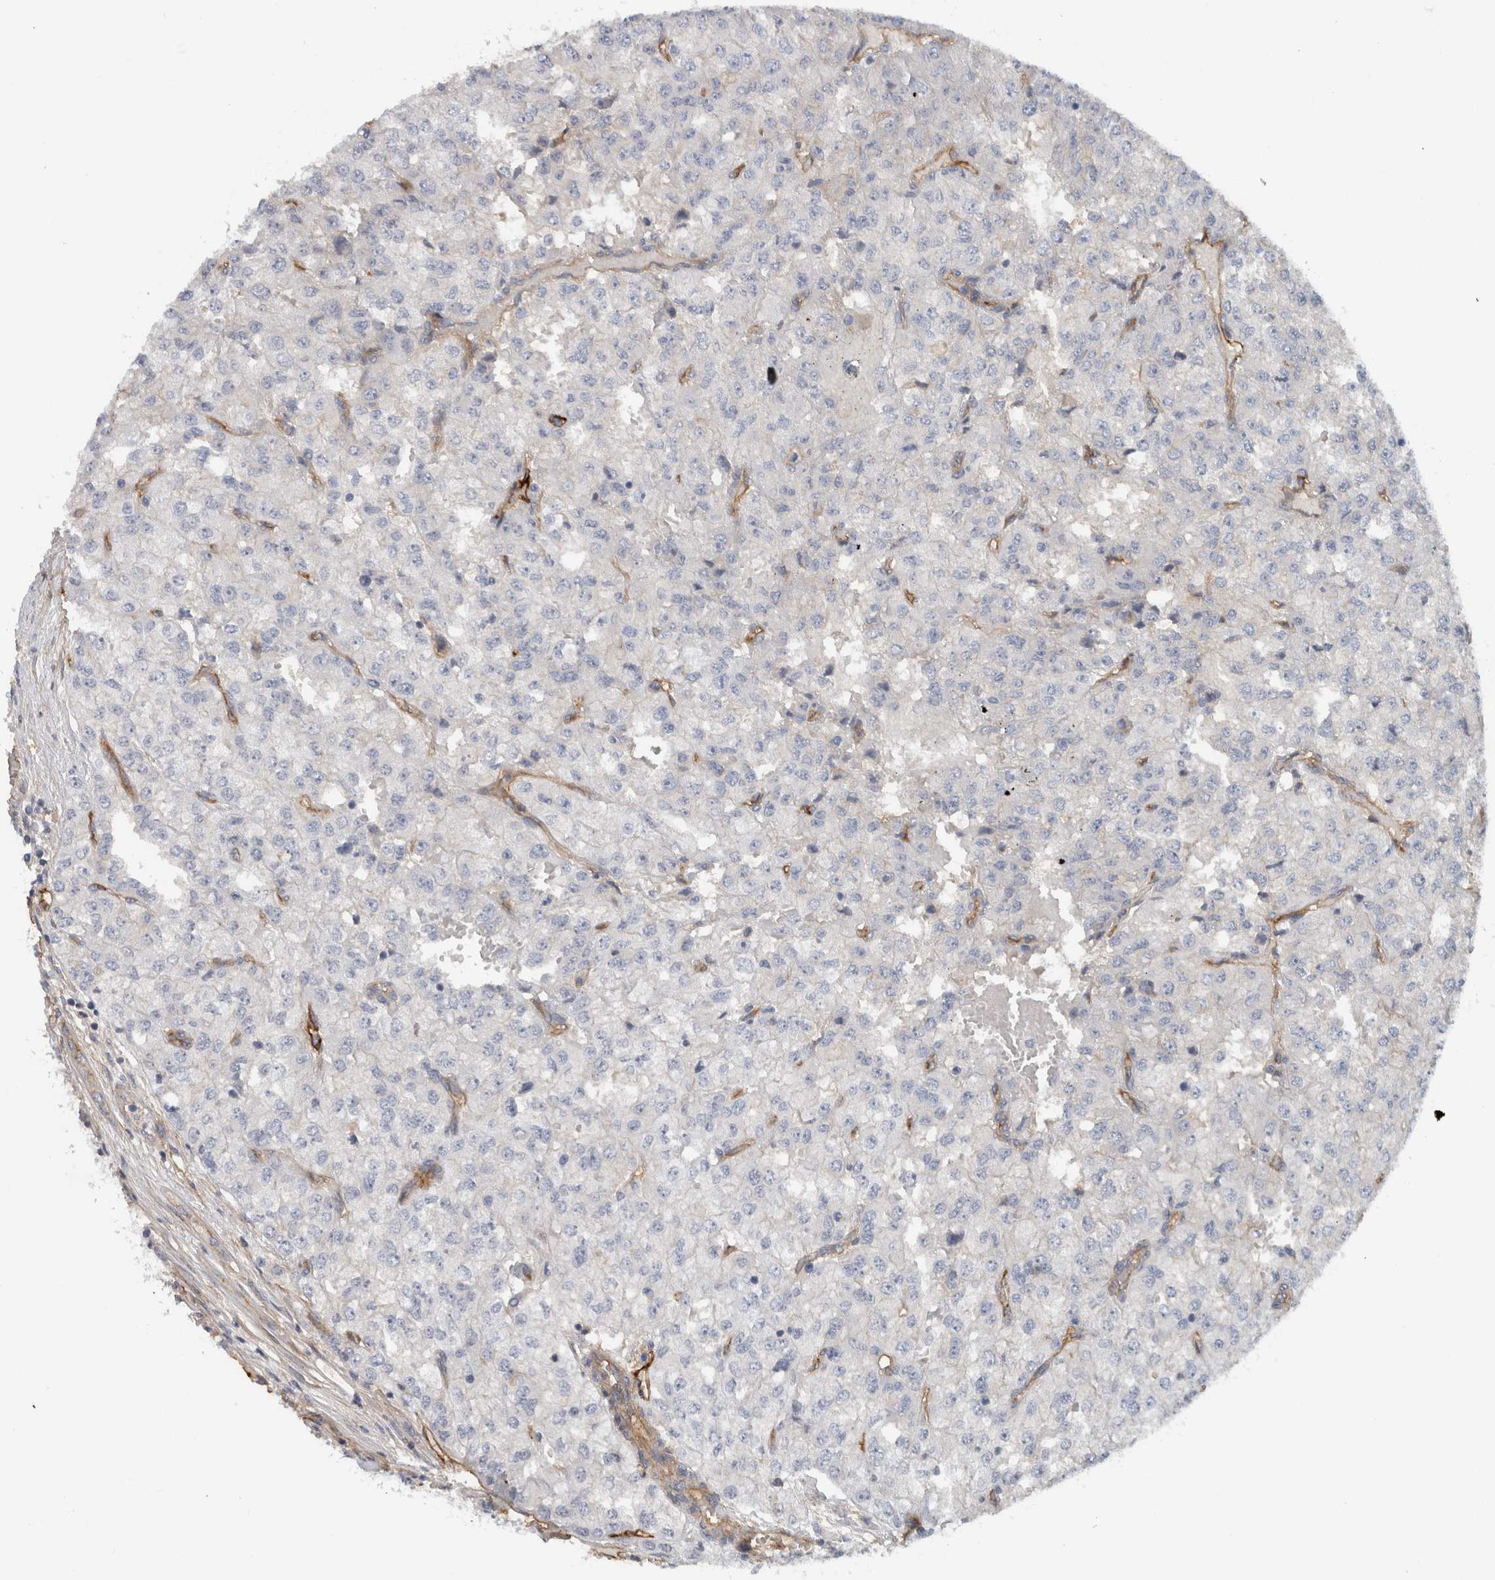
{"staining": {"intensity": "negative", "quantity": "none", "location": "none"}, "tissue": "renal cancer", "cell_type": "Tumor cells", "image_type": "cancer", "snomed": [{"axis": "morphology", "description": "Adenocarcinoma, NOS"}, {"axis": "topography", "description": "Kidney"}], "caption": "Adenocarcinoma (renal) was stained to show a protein in brown. There is no significant staining in tumor cells.", "gene": "CD59", "patient": {"sex": "female", "age": 54}}